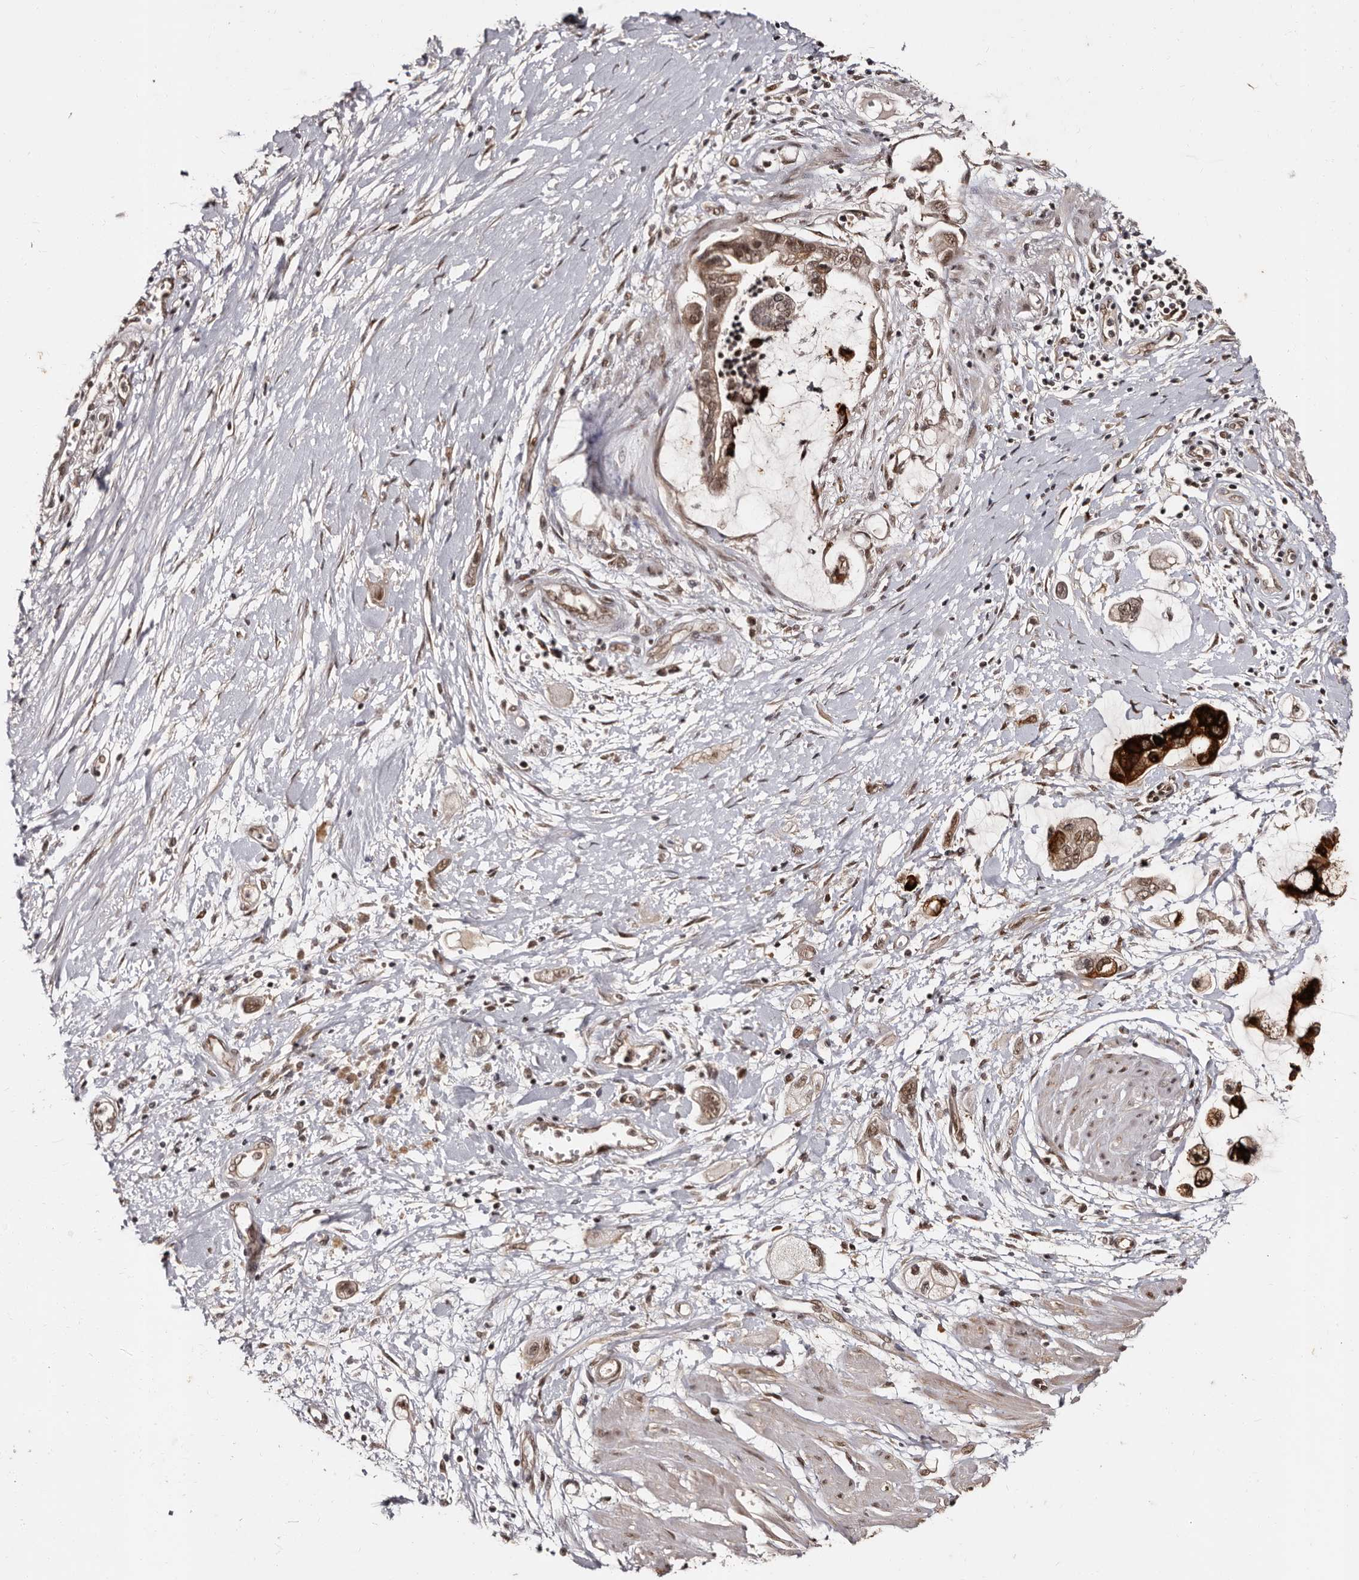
{"staining": {"intensity": "moderate", "quantity": "25%-75%", "location": "cytoplasmic/membranous,nuclear"}, "tissue": "pancreatic cancer", "cell_type": "Tumor cells", "image_type": "cancer", "snomed": [{"axis": "morphology", "description": "Adenocarcinoma, NOS"}, {"axis": "topography", "description": "Pancreas"}], "caption": "A brown stain highlights moderate cytoplasmic/membranous and nuclear staining of a protein in human pancreatic cancer tumor cells.", "gene": "TBC1D22B", "patient": {"sex": "male", "age": 59}}